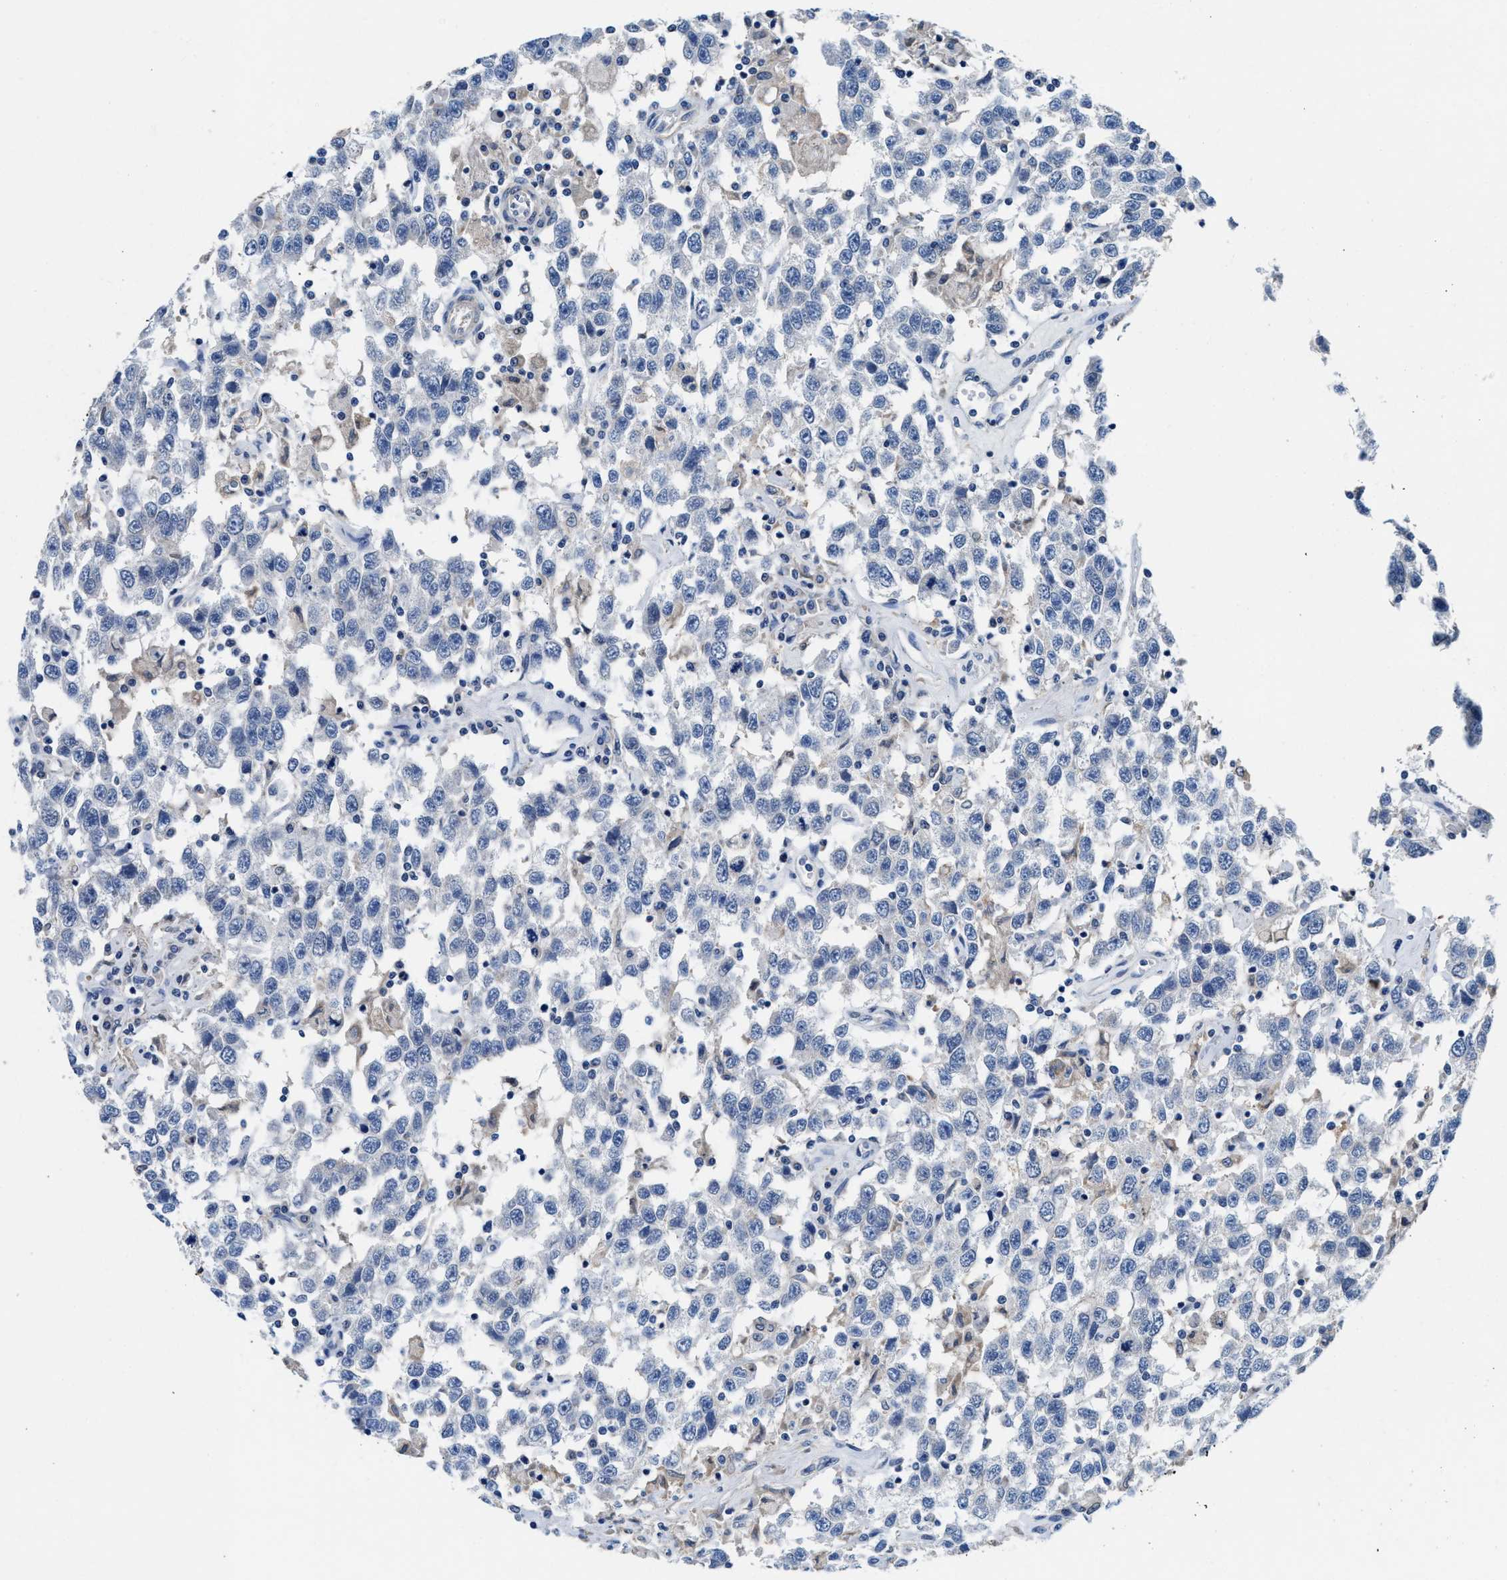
{"staining": {"intensity": "negative", "quantity": "none", "location": "none"}, "tissue": "testis cancer", "cell_type": "Tumor cells", "image_type": "cancer", "snomed": [{"axis": "morphology", "description": "Seminoma, NOS"}, {"axis": "topography", "description": "Testis"}], "caption": "Tumor cells are negative for brown protein staining in testis cancer.", "gene": "MYH3", "patient": {"sex": "male", "age": 41}}